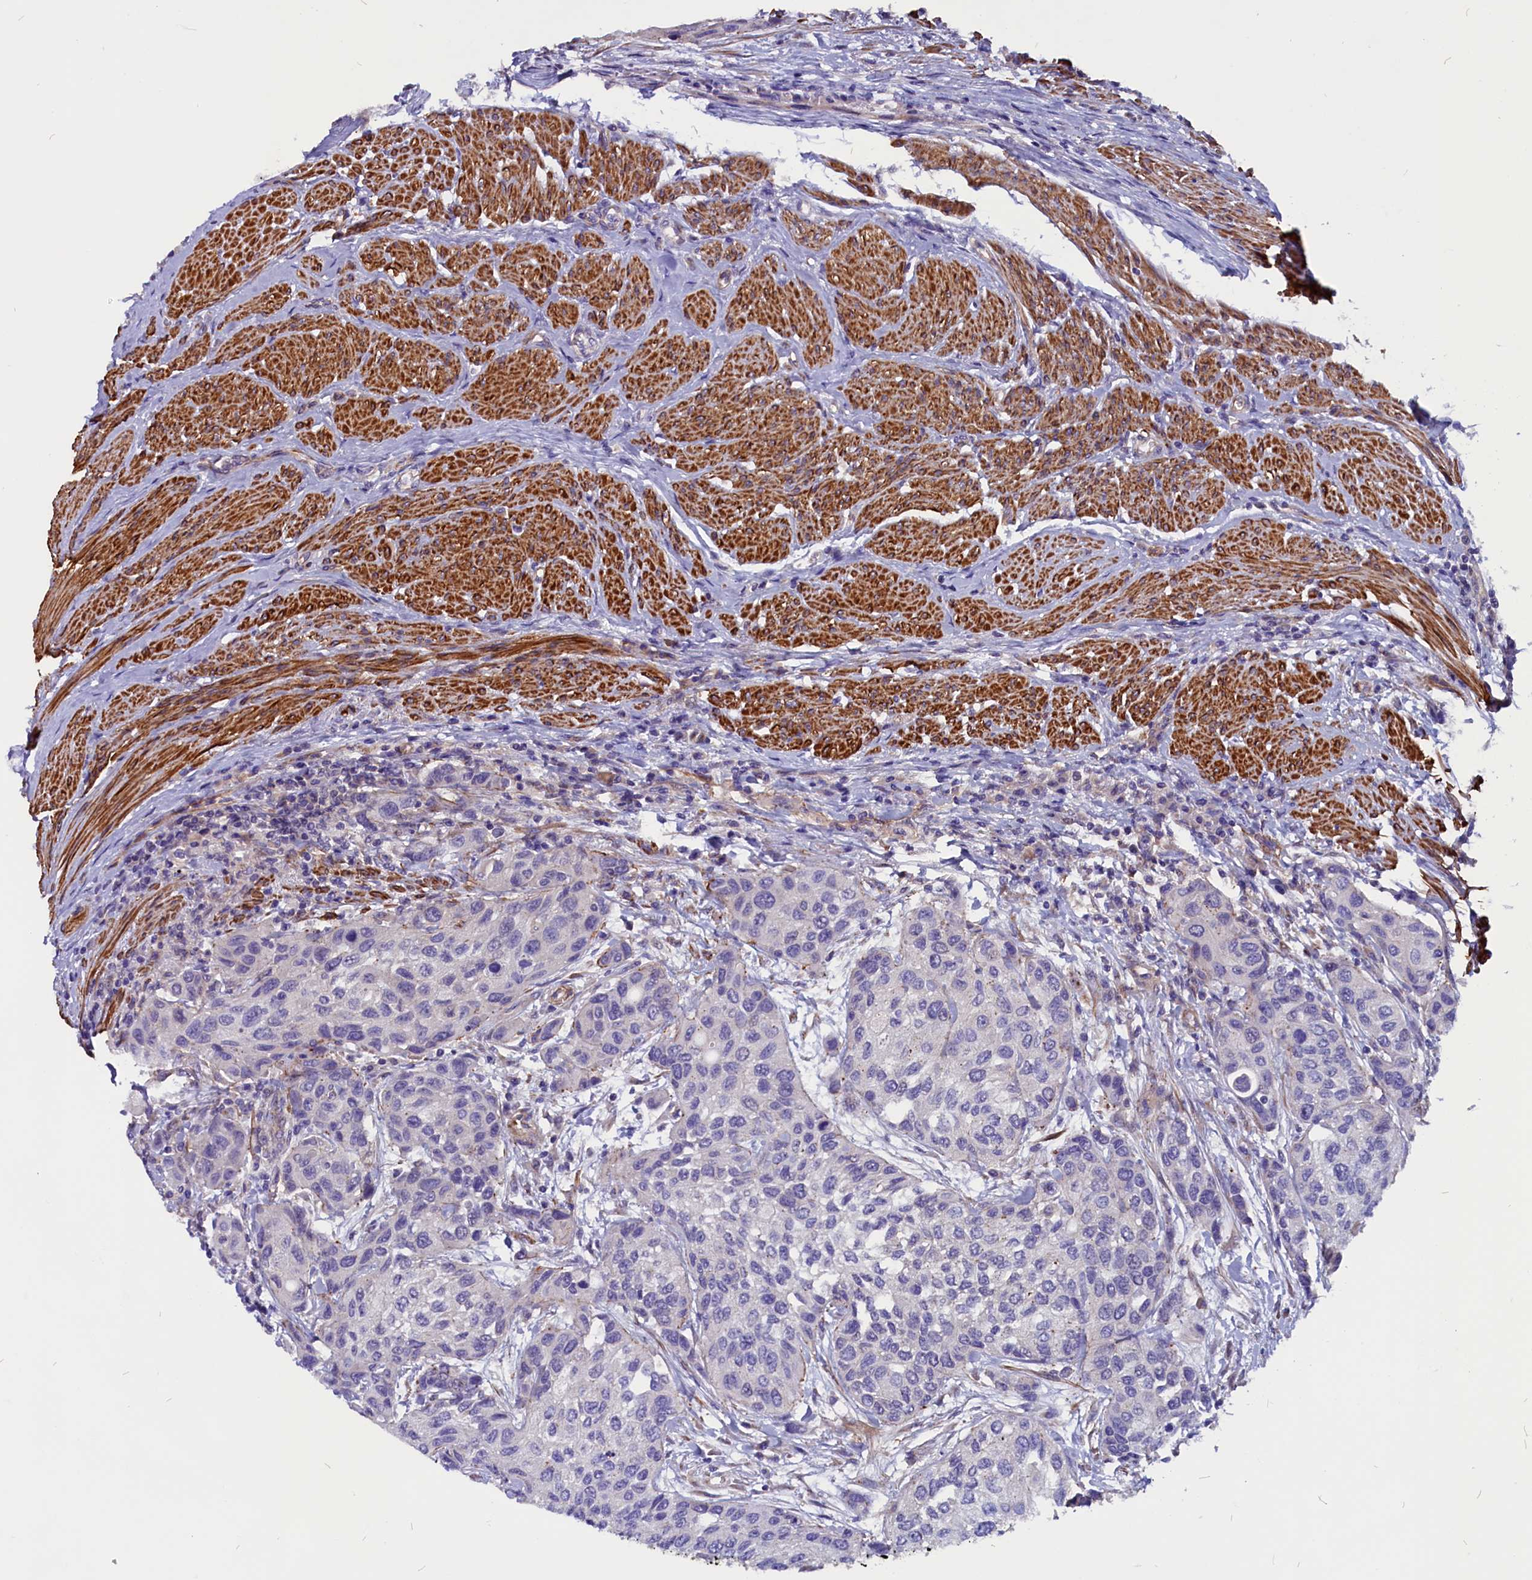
{"staining": {"intensity": "negative", "quantity": "none", "location": "none"}, "tissue": "urothelial cancer", "cell_type": "Tumor cells", "image_type": "cancer", "snomed": [{"axis": "morphology", "description": "Normal tissue, NOS"}, {"axis": "morphology", "description": "Urothelial carcinoma, High grade"}, {"axis": "topography", "description": "Vascular tissue"}, {"axis": "topography", "description": "Urinary bladder"}], "caption": "Human urothelial carcinoma (high-grade) stained for a protein using IHC demonstrates no staining in tumor cells.", "gene": "ZNF749", "patient": {"sex": "female", "age": 56}}